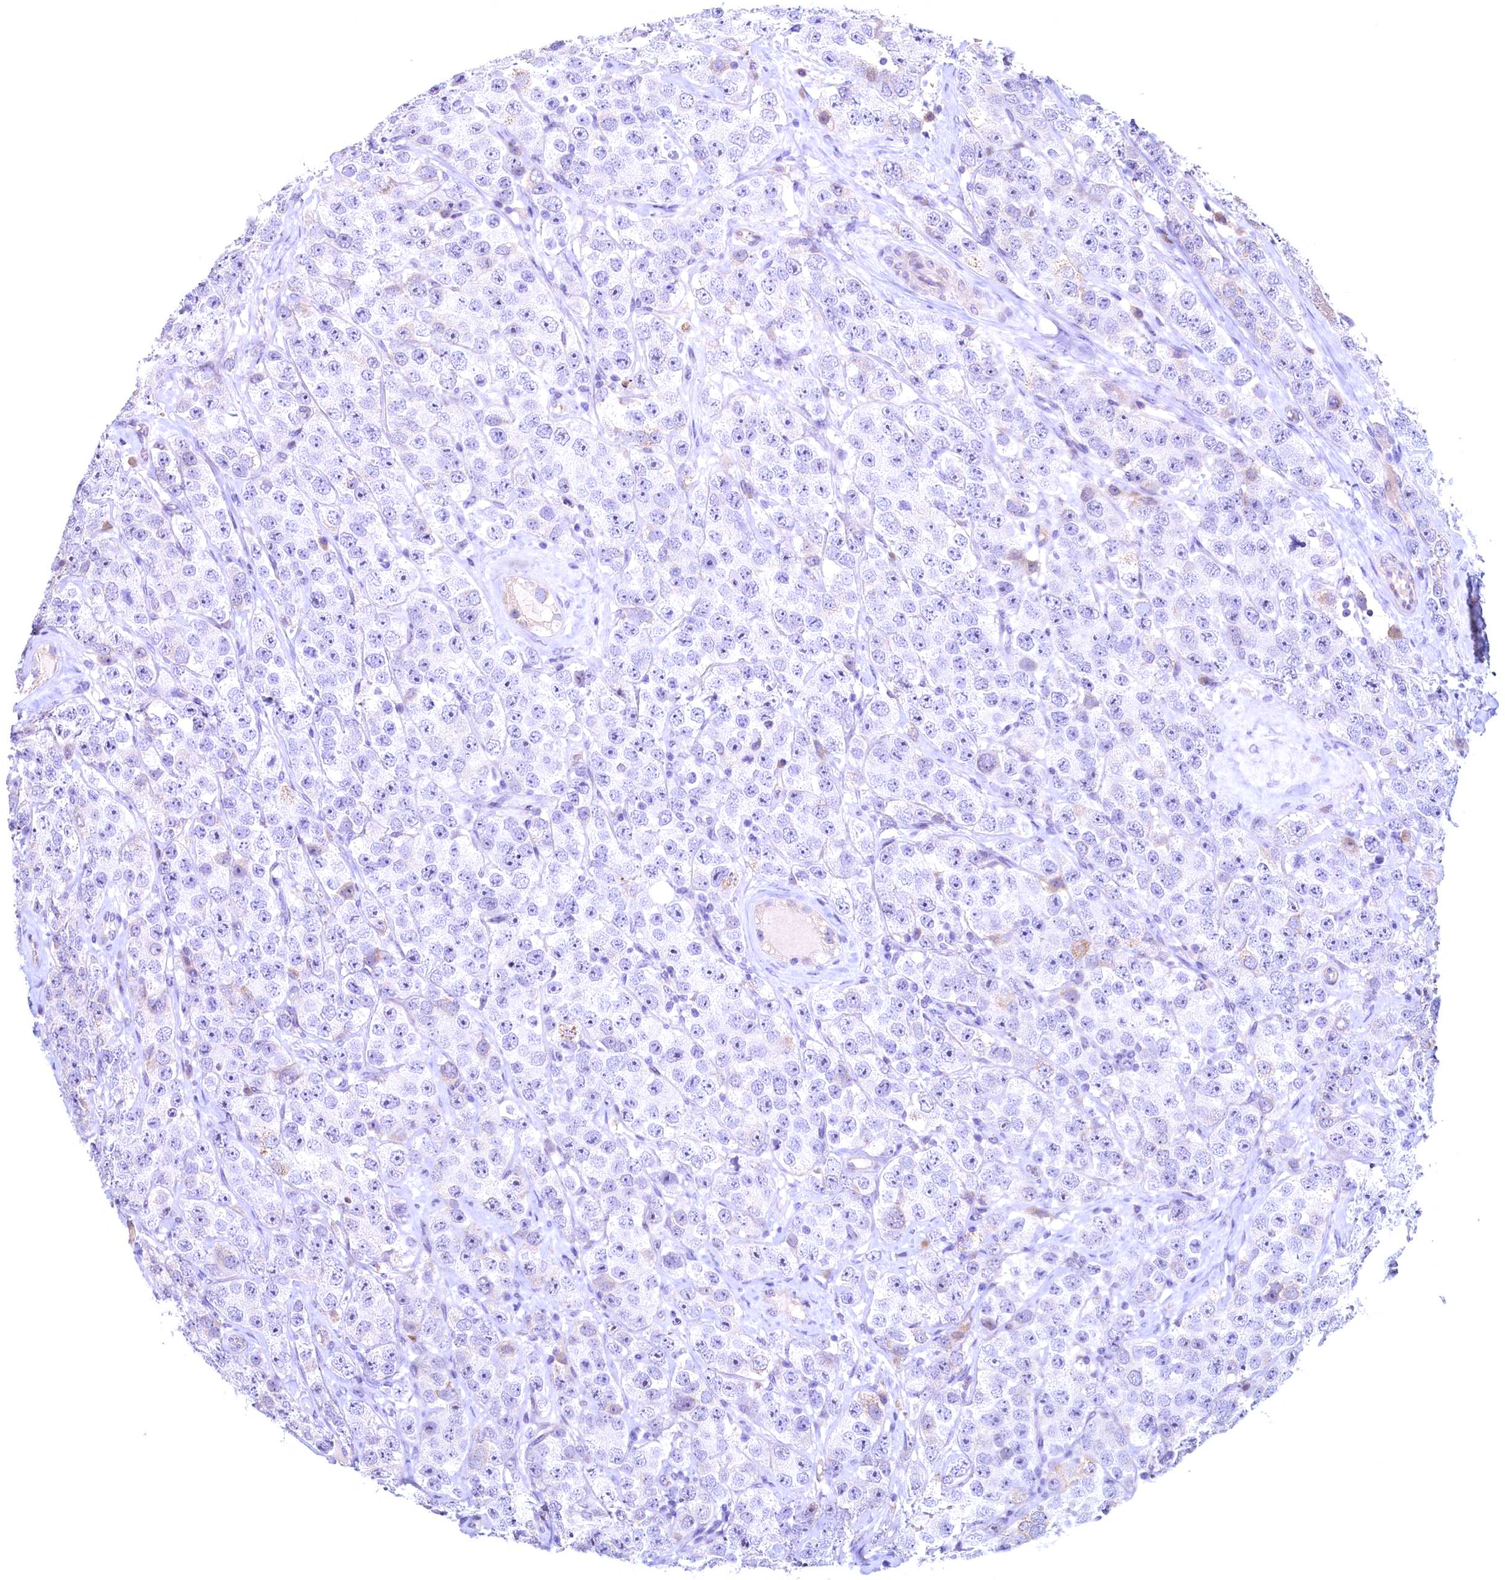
{"staining": {"intensity": "negative", "quantity": "none", "location": "none"}, "tissue": "testis cancer", "cell_type": "Tumor cells", "image_type": "cancer", "snomed": [{"axis": "morphology", "description": "Seminoma, NOS"}, {"axis": "topography", "description": "Testis"}], "caption": "Testis cancer (seminoma) was stained to show a protein in brown. There is no significant expression in tumor cells.", "gene": "MAP1LC3A", "patient": {"sex": "male", "age": 28}}